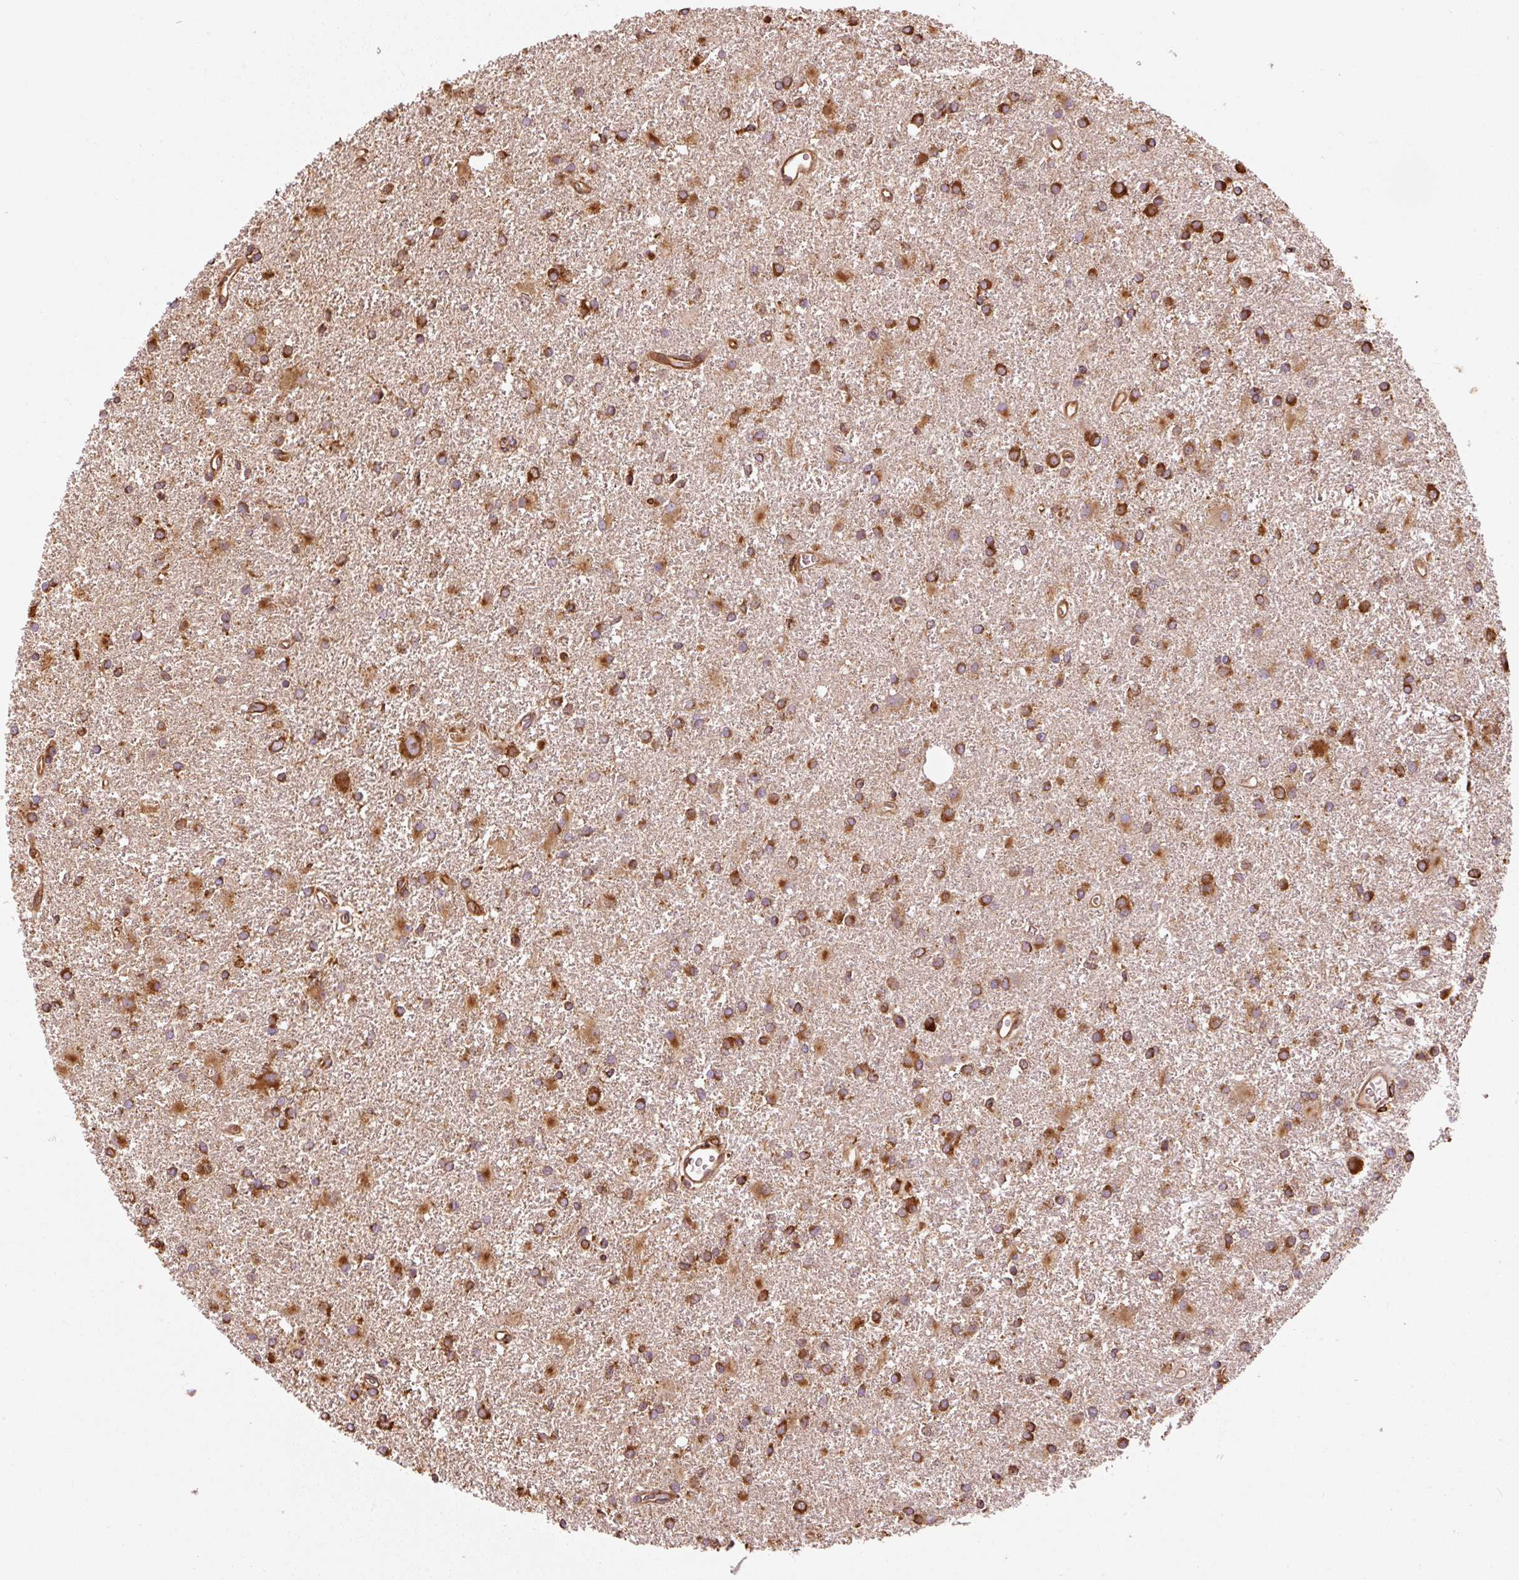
{"staining": {"intensity": "strong", "quantity": ">75%", "location": "cytoplasmic/membranous"}, "tissue": "glioma", "cell_type": "Tumor cells", "image_type": "cancer", "snomed": [{"axis": "morphology", "description": "Glioma, malignant, High grade"}, {"axis": "topography", "description": "Brain"}], "caption": "This photomicrograph exhibits immunohistochemistry (IHC) staining of human glioma, with high strong cytoplasmic/membranous staining in about >75% of tumor cells.", "gene": "KLC1", "patient": {"sex": "female", "age": 50}}